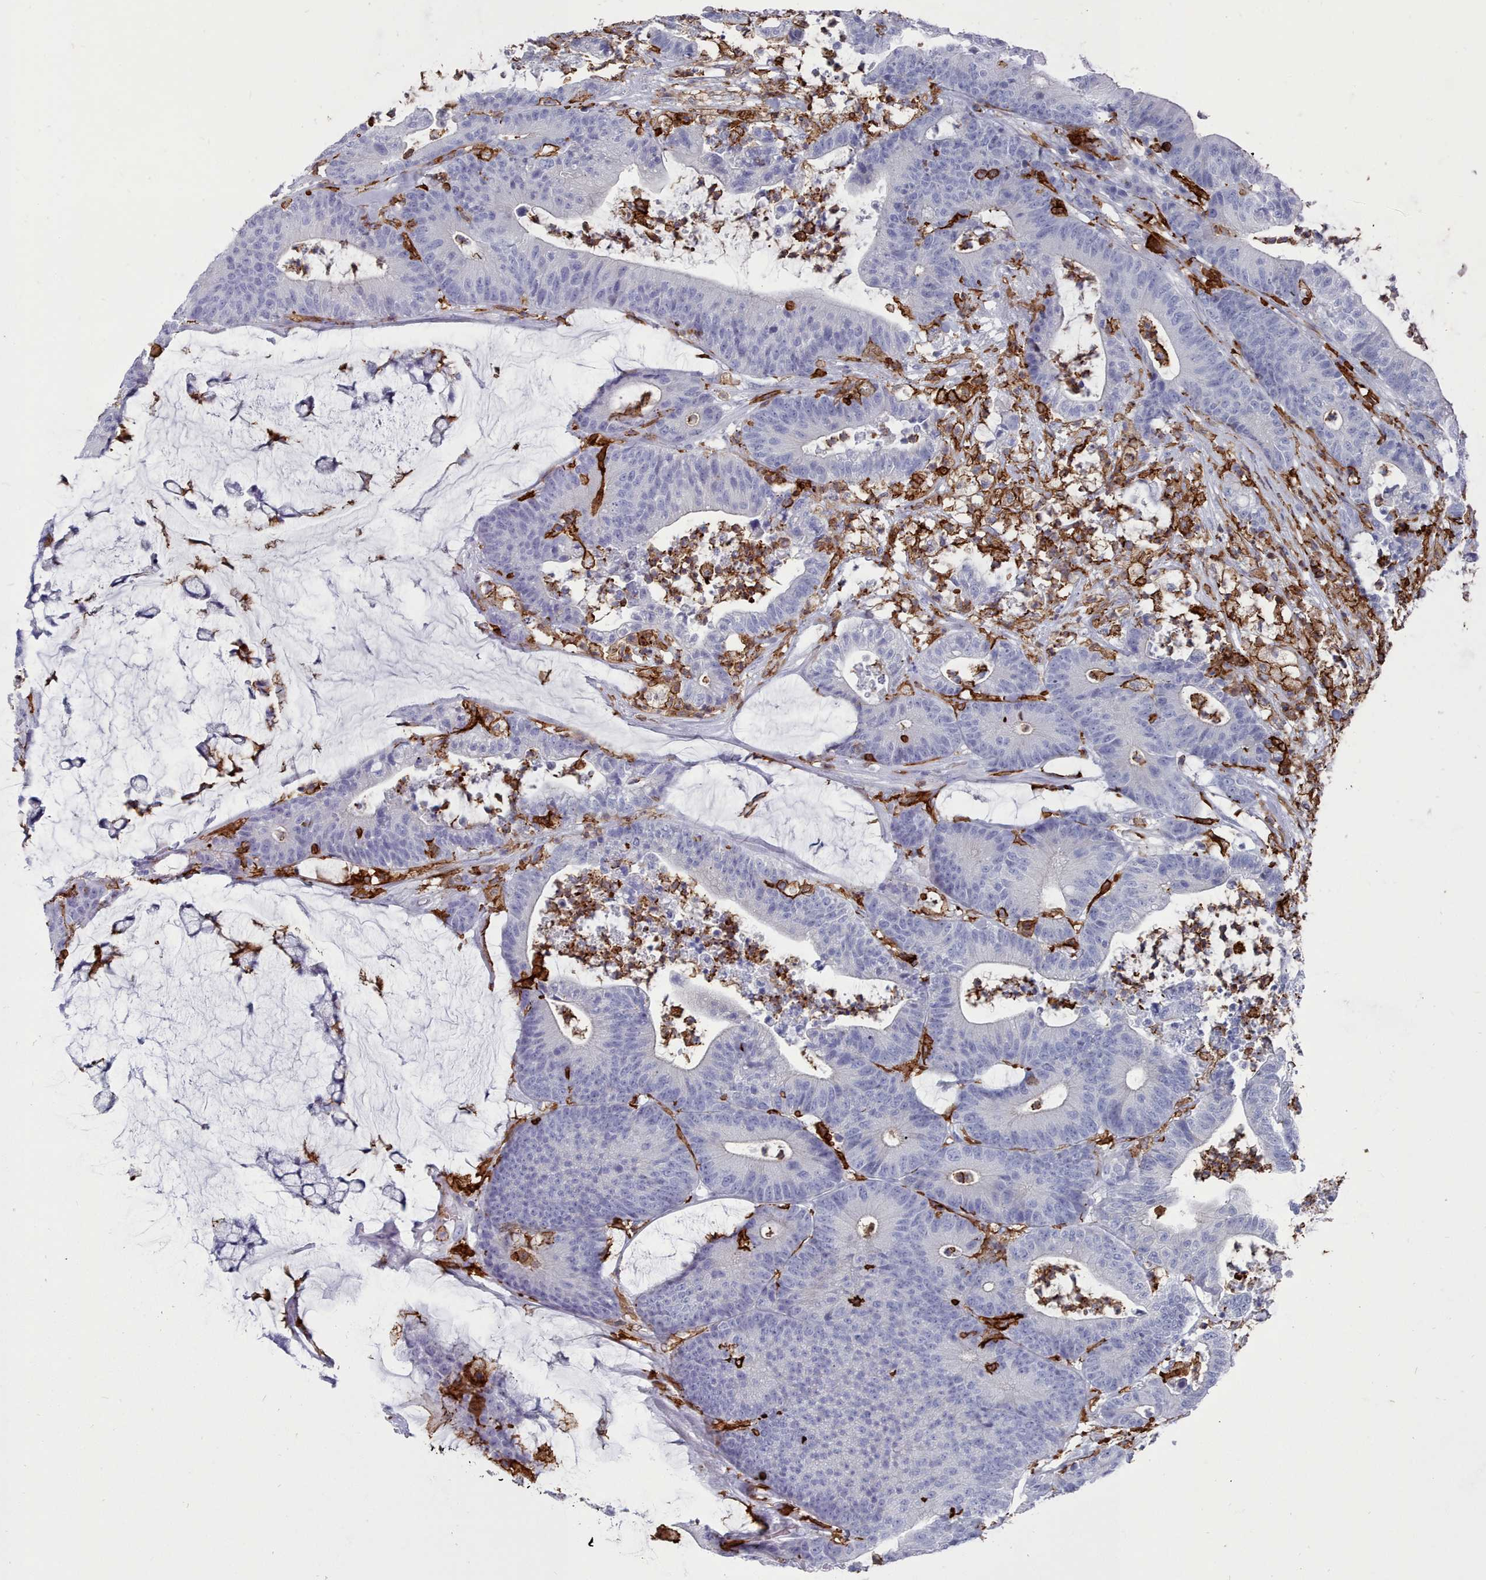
{"staining": {"intensity": "negative", "quantity": "none", "location": "none"}, "tissue": "colorectal cancer", "cell_type": "Tumor cells", "image_type": "cancer", "snomed": [{"axis": "morphology", "description": "Adenocarcinoma, NOS"}, {"axis": "topography", "description": "Colon"}], "caption": "Immunohistochemistry (IHC) image of adenocarcinoma (colorectal) stained for a protein (brown), which displays no expression in tumor cells.", "gene": "AIF1", "patient": {"sex": "female", "age": 84}}